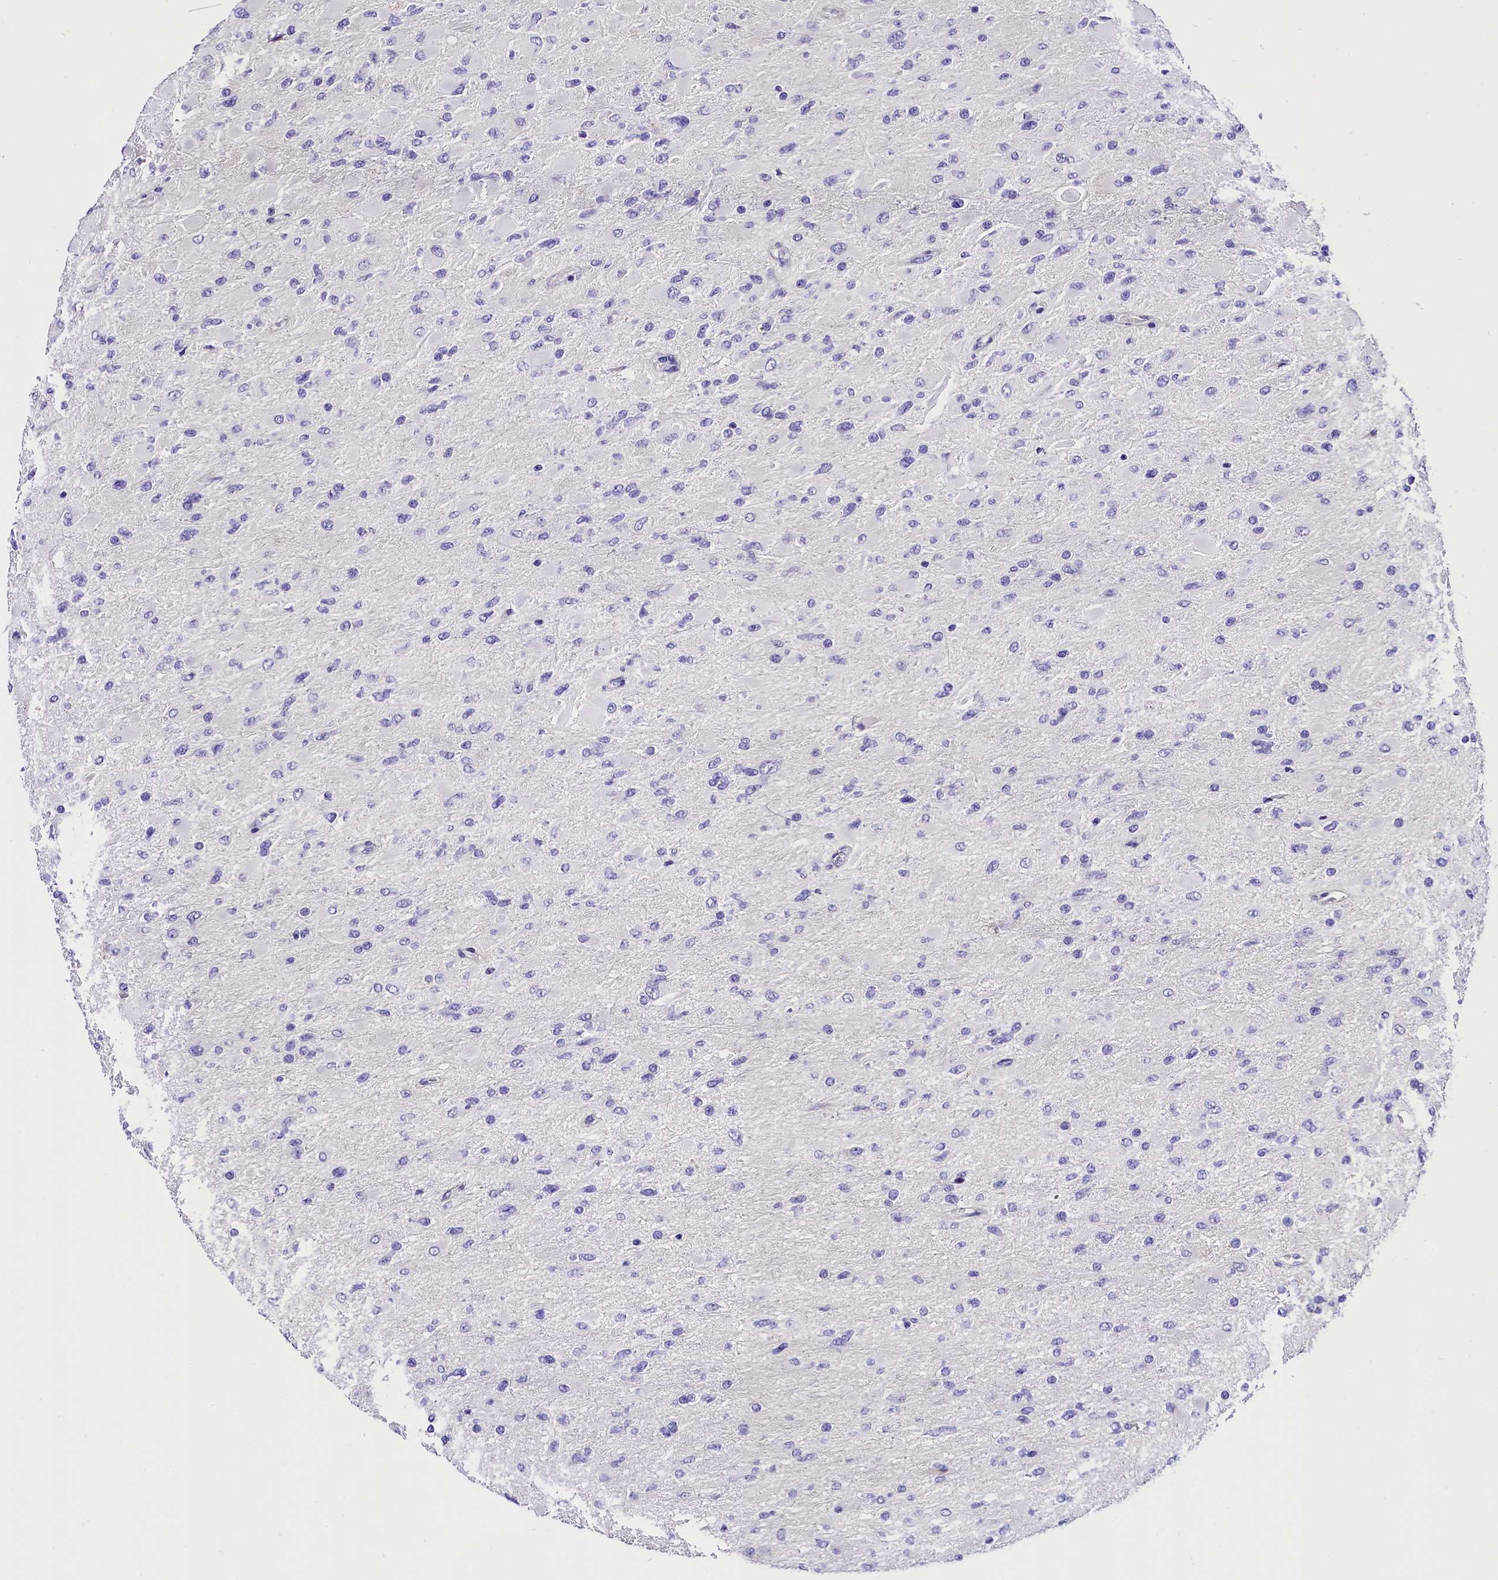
{"staining": {"intensity": "negative", "quantity": "none", "location": "none"}, "tissue": "glioma", "cell_type": "Tumor cells", "image_type": "cancer", "snomed": [{"axis": "morphology", "description": "Glioma, malignant, High grade"}, {"axis": "topography", "description": "Cerebral cortex"}], "caption": "Immunohistochemical staining of human high-grade glioma (malignant) displays no significant expression in tumor cells.", "gene": "ACAA2", "patient": {"sex": "female", "age": 36}}